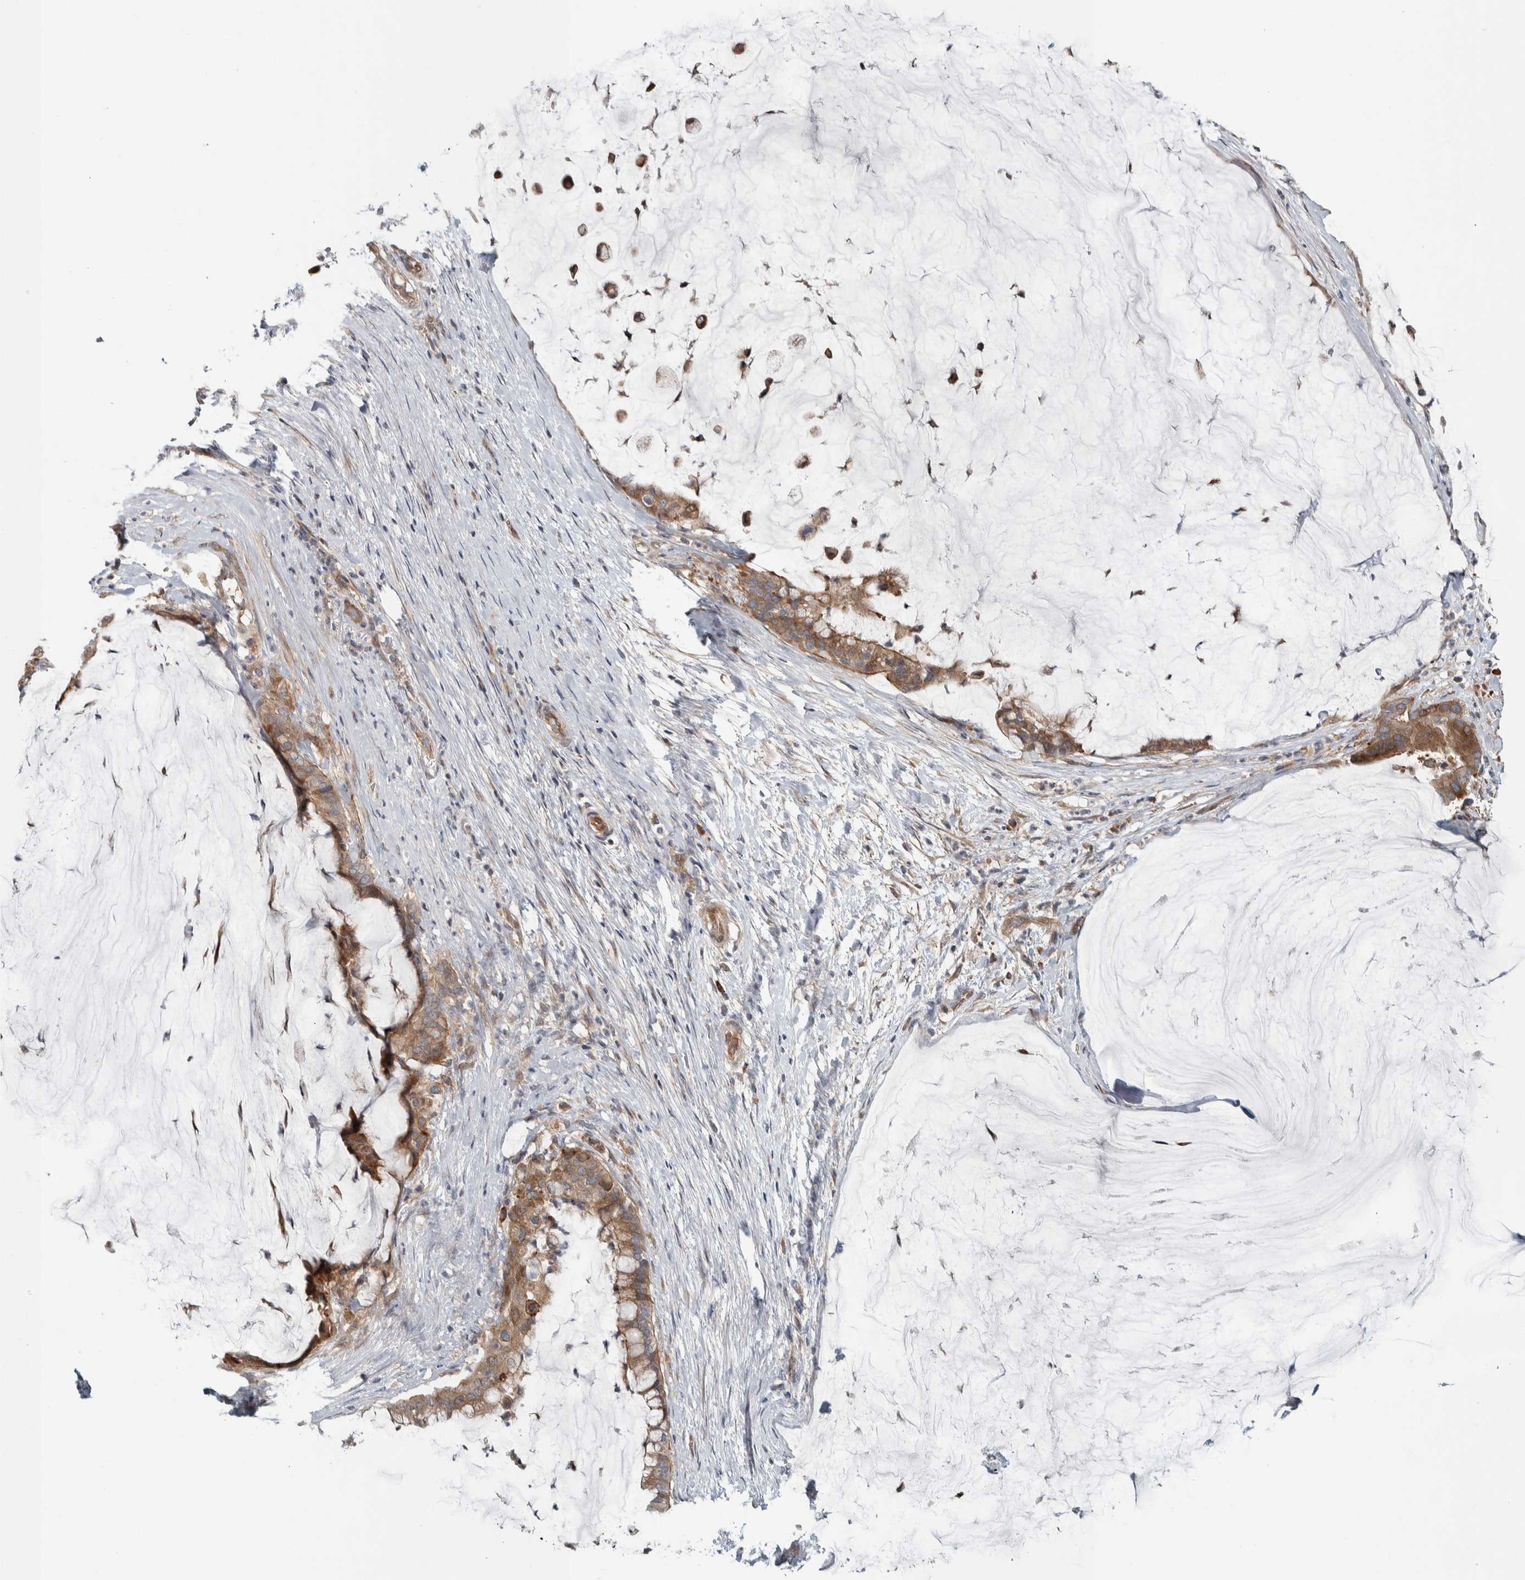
{"staining": {"intensity": "moderate", "quantity": ">75%", "location": "cytoplasmic/membranous"}, "tissue": "pancreatic cancer", "cell_type": "Tumor cells", "image_type": "cancer", "snomed": [{"axis": "morphology", "description": "Adenocarcinoma, NOS"}, {"axis": "topography", "description": "Pancreas"}], "caption": "There is medium levels of moderate cytoplasmic/membranous positivity in tumor cells of pancreatic cancer, as demonstrated by immunohistochemical staining (brown color).", "gene": "TBC1D31", "patient": {"sex": "male", "age": 41}}